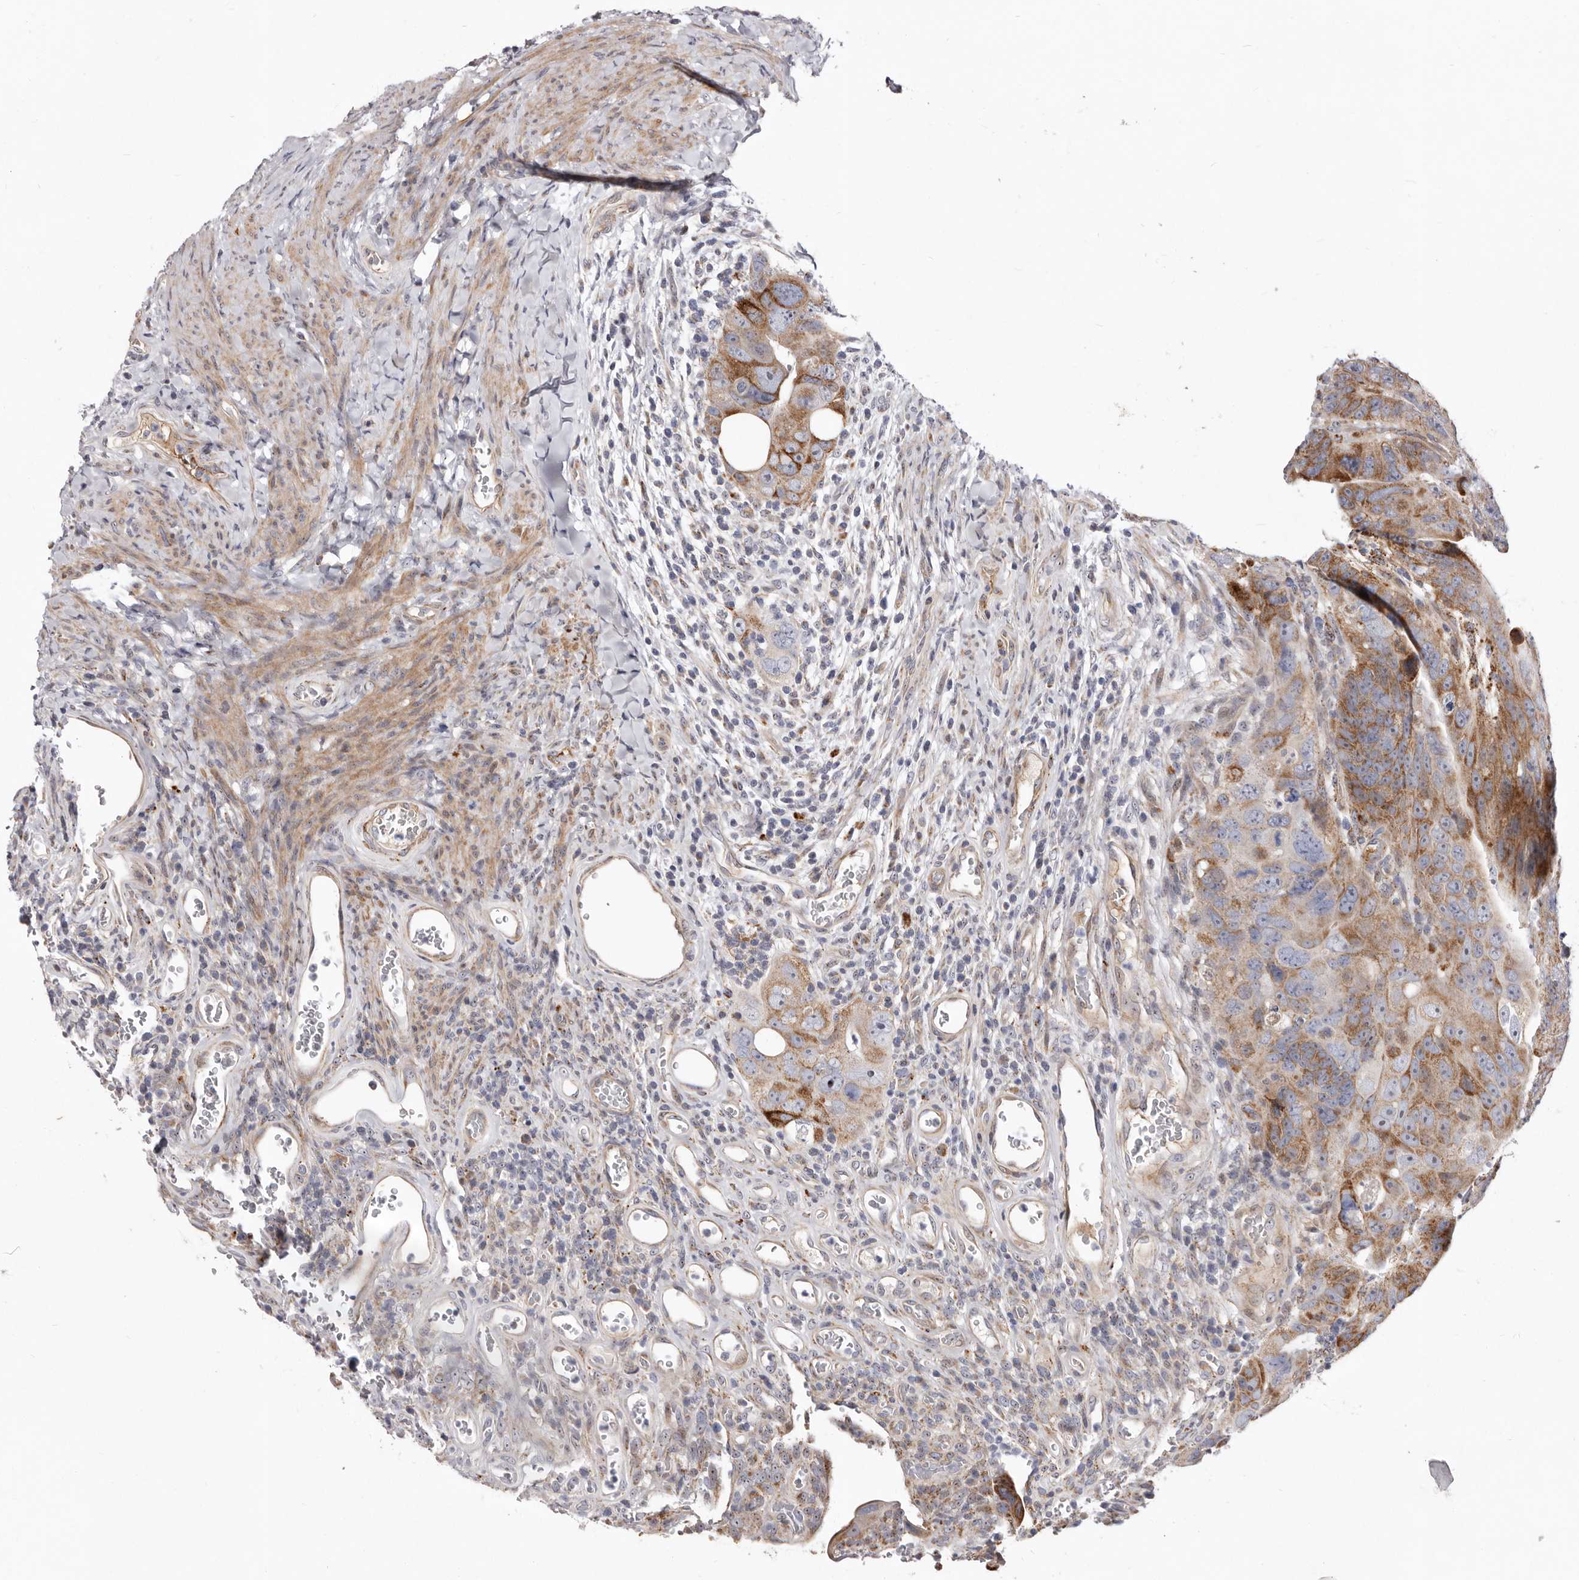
{"staining": {"intensity": "moderate", "quantity": ">75%", "location": "cytoplasmic/membranous"}, "tissue": "colorectal cancer", "cell_type": "Tumor cells", "image_type": "cancer", "snomed": [{"axis": "morphology", "description": "Adenocarcinoma, NOS"}, {"axis": "topography", "description": "Rectum"}], "caption": "Colorectal cancer (adenocarcinoma) stained with IHC exhibits moderate cytoplasmic/membranous staining in approximately >75% of tumor cells.", "gene": "NUBPL", "patient": {"sex": "male", "age": 59}}